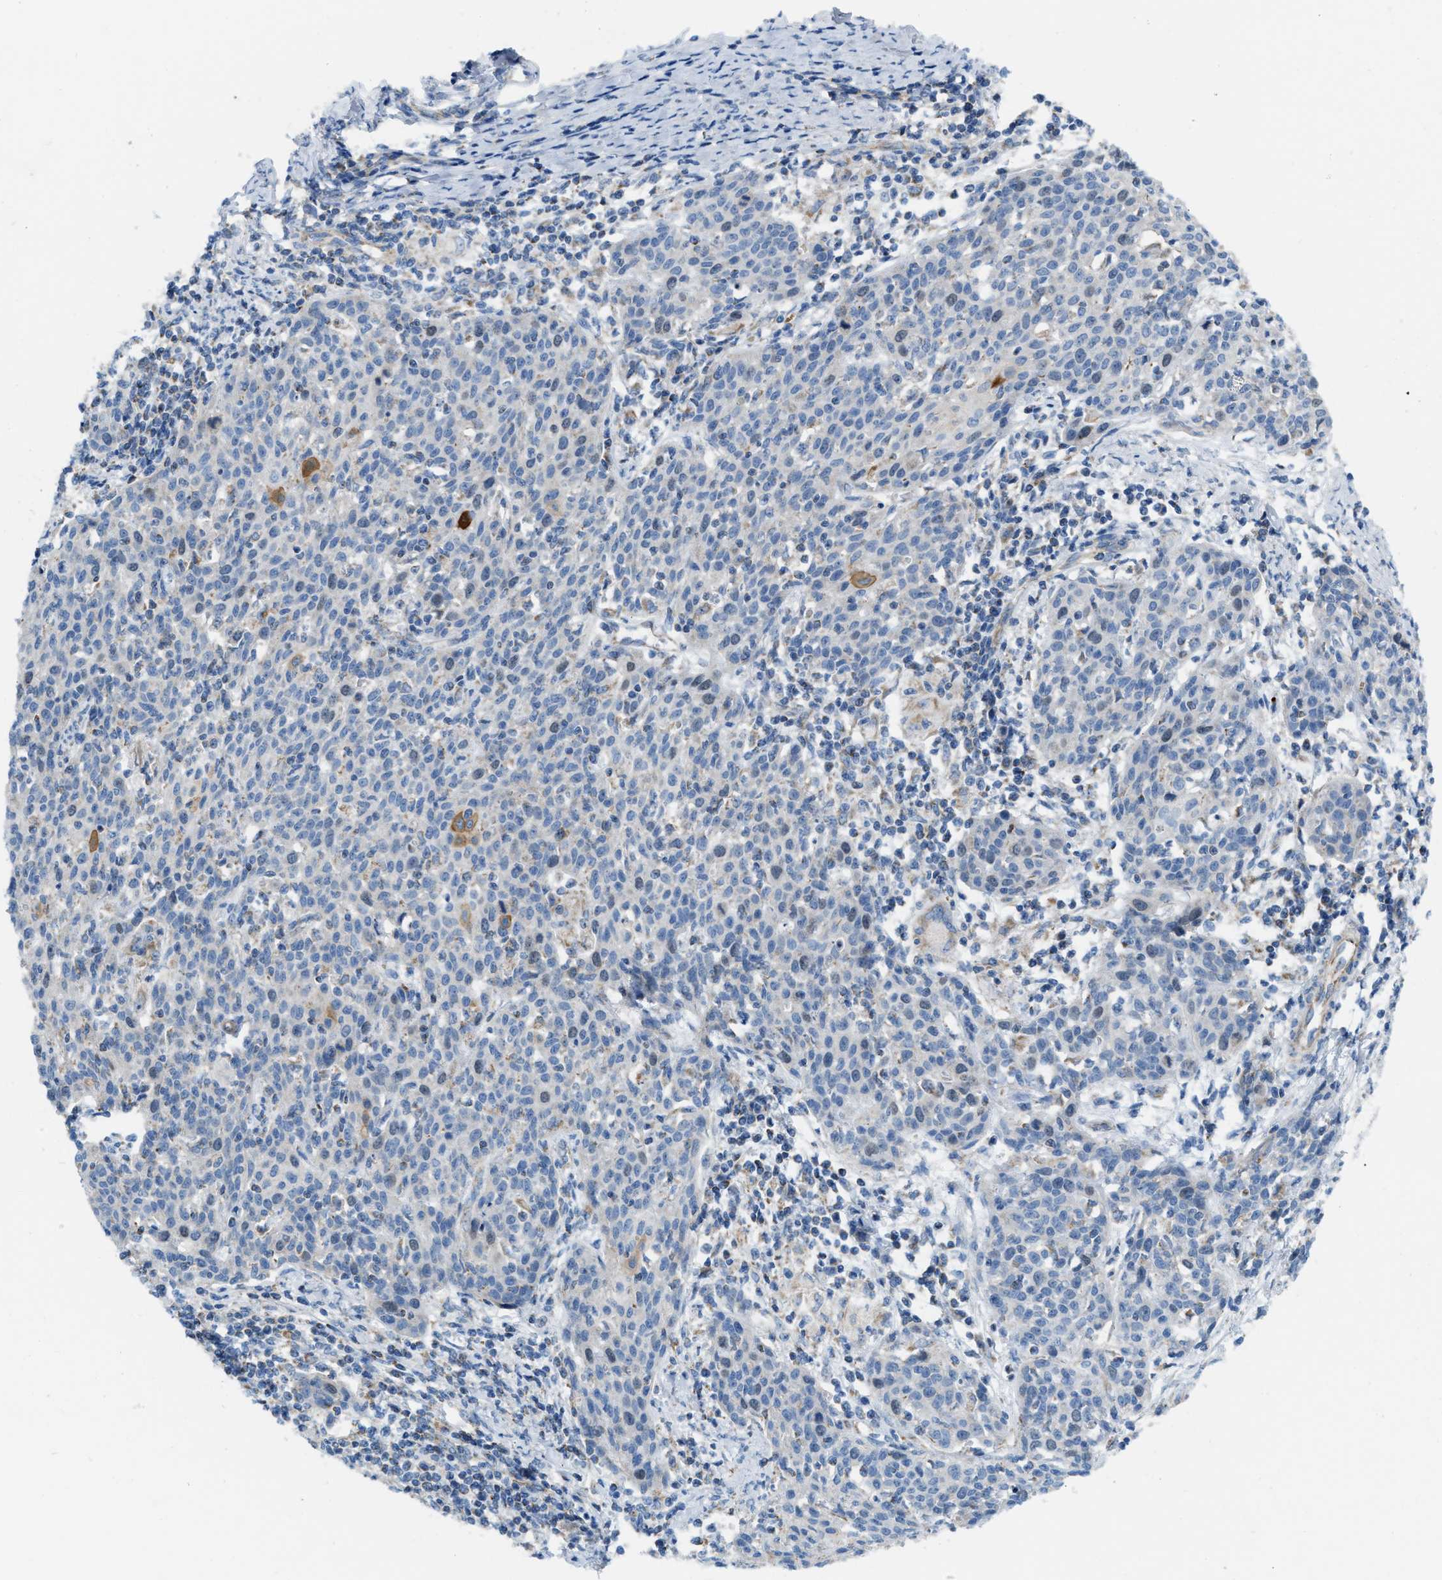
{"staining": {"intensity": "moderate", "quantity": "<25%", "location": "cytoplasmic/membranous"}, "tissue": "cervical cancer", "cell_type": "Tumor cells", "image_type": "cancer", "snomed": [{"axis": "morphology", "description": "Squamous cell carcinoma, NOS"}, {"axis": "topography", "description": "Cervix"}], "caption": "Immunohistochemical staining of human cervical cancer reveals low levels of moderate cytoplasmic/membranous positivity in approximately <25% of tumor cells.", "gene": "JADE1", "patient": {"sex": "female", "age": 38}}